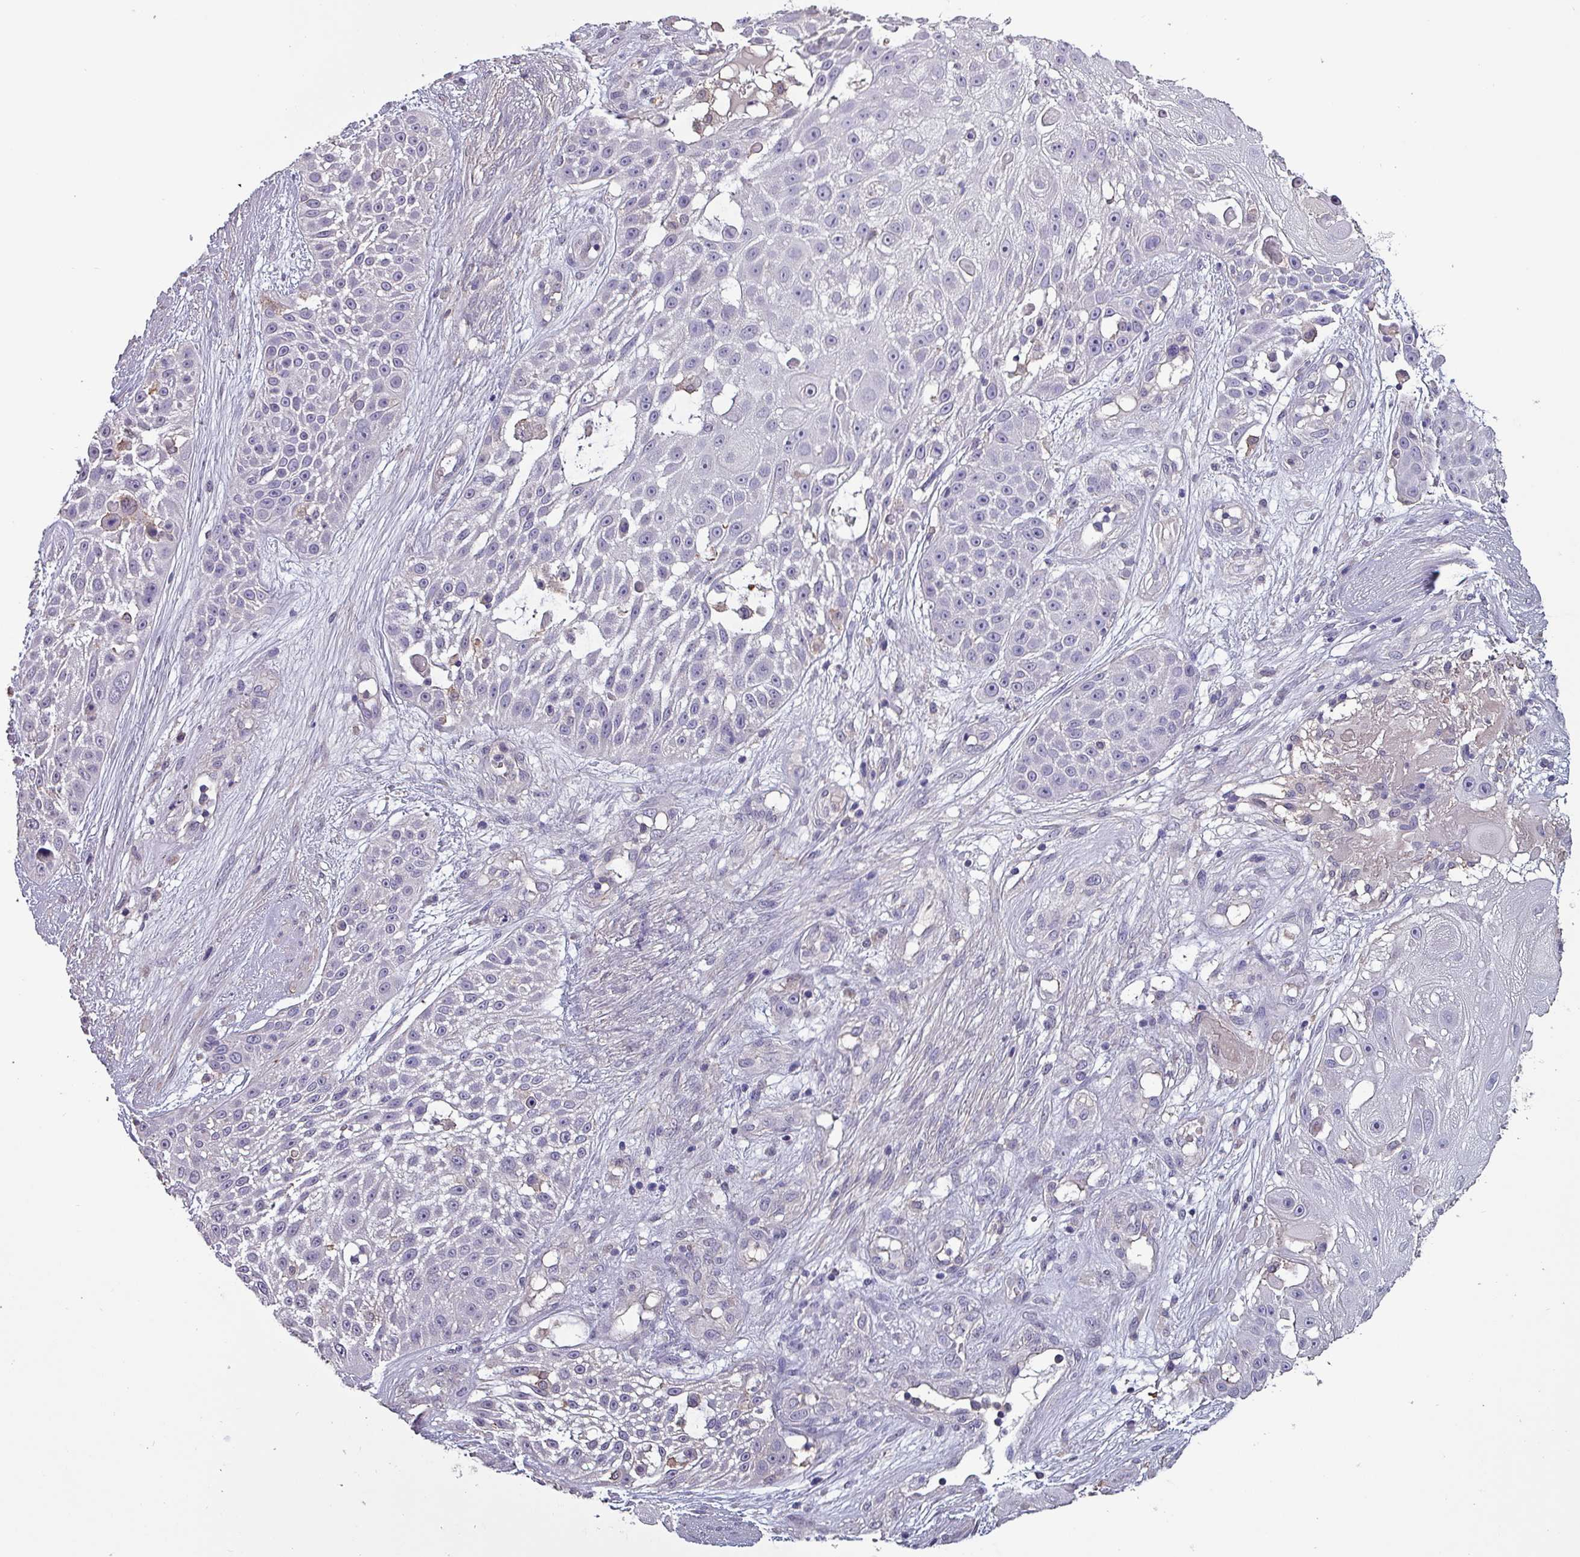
{"staining": {"intensity": "negative", "quantity": "none", "location": "none"}, "tissue": "skin cancer", "cell_type": "Tumor cells", "image_type": "cancer", "snomed": [{"axis": "morphology", "description": "Squamous cell carcinoma, NOS"}, {"axis": "topography", "description": "Skin"}], "caption": "Immunohistochemistry (IHC) micrograph of squamous cell carcinoma (skin) stained for a protein (brown), which exhibits no expression in tumor cells. (Brightfield microscopy of DAB IHC at high magnification).", "gene": "HTRA4", "patient": {"sex": "female", "age": 86}}